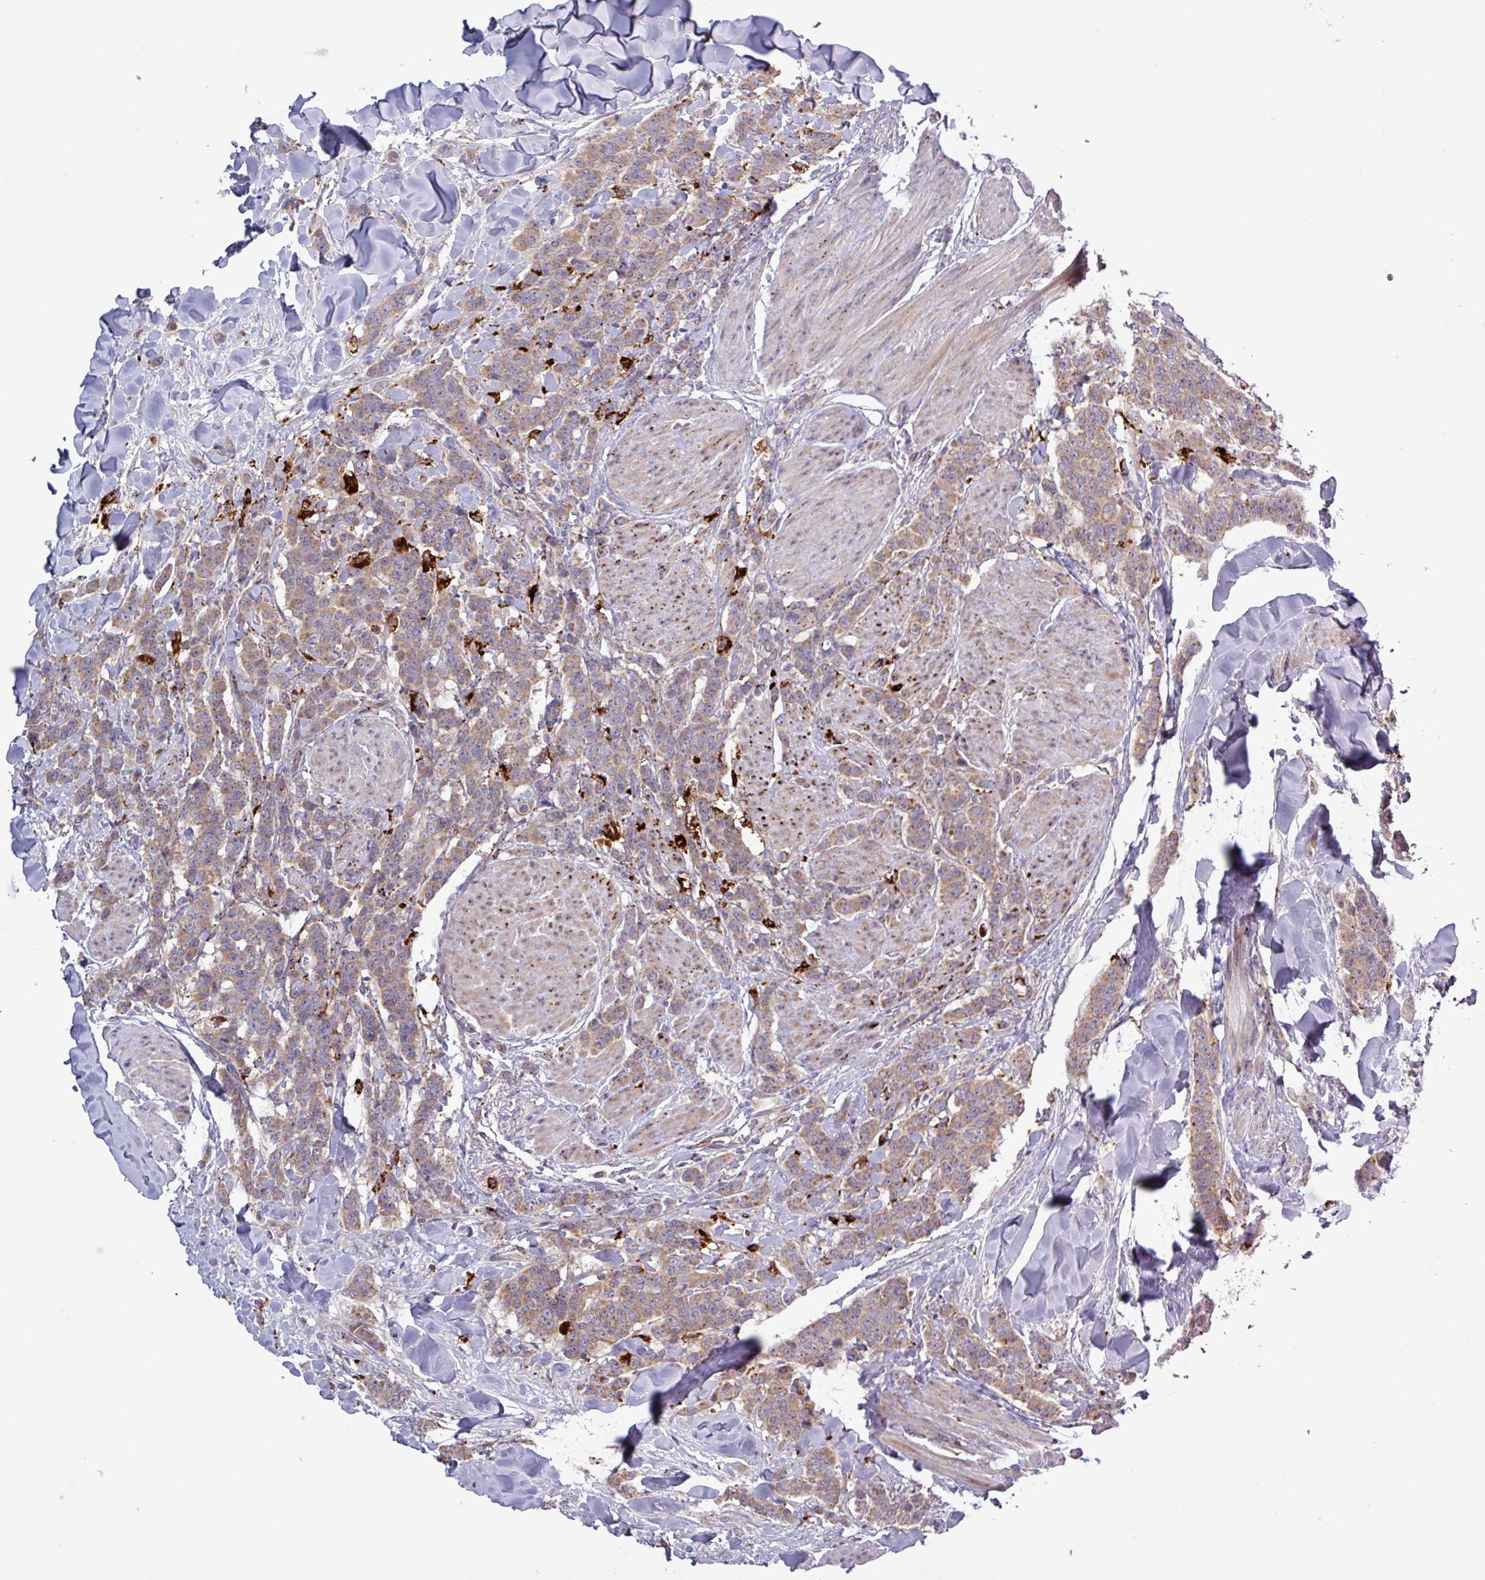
{"staining": {"intensity": "weak", "quantity": ">75%", "location": "cytoplasmic/membranous"}, "tissue": "breast cancer", "cell_type": "Tumor cells", "image_type": "cancer", "snomed": [{"axis": "morphology", "description": "Duct carcinoma"}, {"axis": "topography", "description": "Breast"}], "caption": "Immunohistochemistry (IHC) micrograph of neoplastic tissue: breast intraductal carcinoma stained using immunohistochemistry (IHC) reveals low levels of weak protein expression localized specifically in the cytoplasmic/membranous of tumor cells, appearing as a cytoplasmic/membranous brown color.", "gene": "PLIN2", "patient": {"sex": "female", "age": 40}}